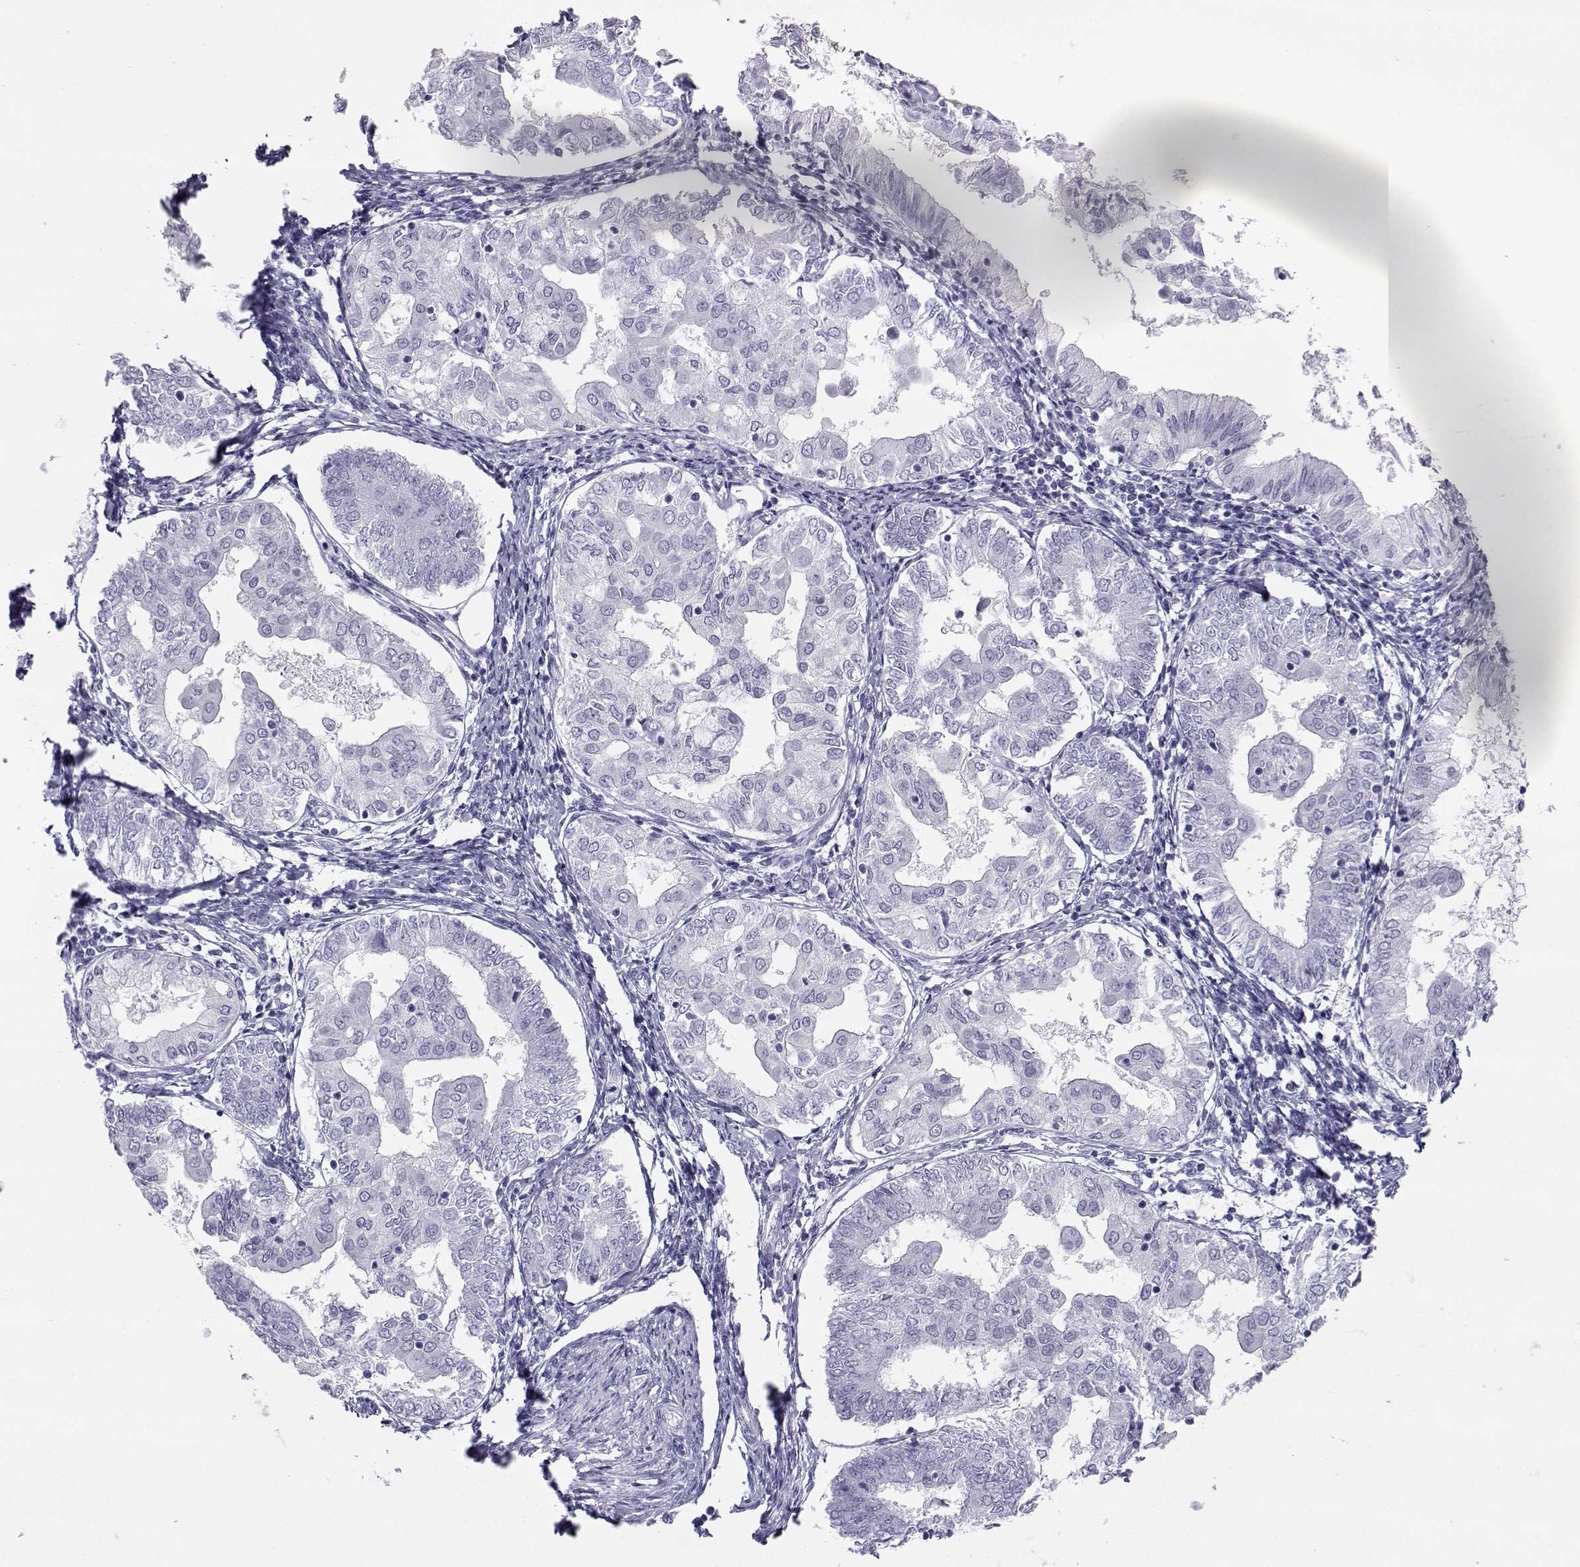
{"staining": {"intensity": "negative", "quantity": "none", "location": "none"}, "tissue": "endometrial cancer", "cell_type": "Tumor cells", "image_type": "cancer", "snomed": [{"axis": "morphology", "description": "Adenocarcinoma, NOS"}, {"axis": "topography", "description": "Endometrium"}], "caption": "IHC of human endometrial cancer reveals no expression in tumor cells.", "gene": "SST", "patient": {"sex": "female", "age": 68}}